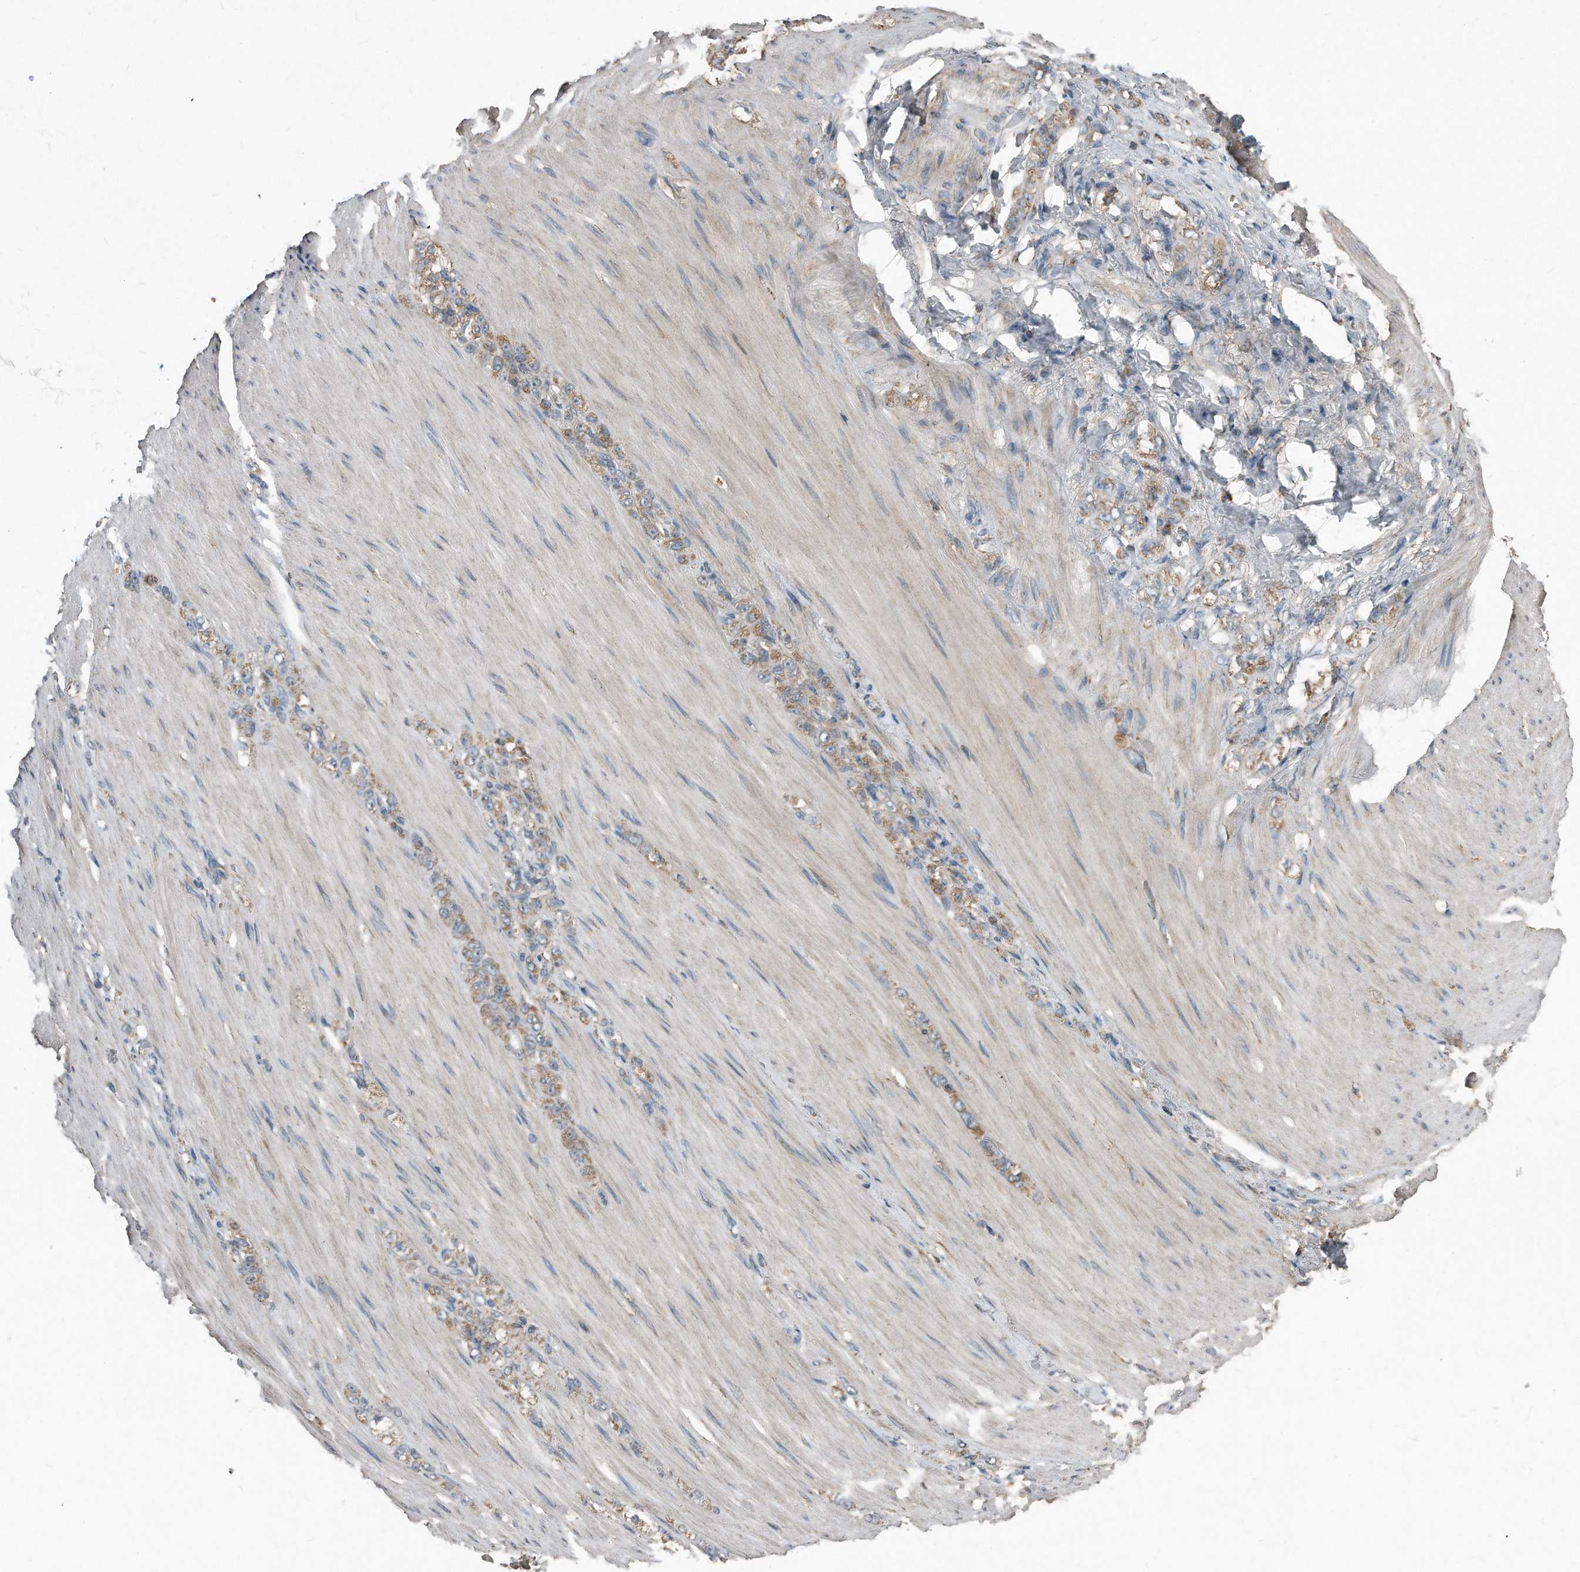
{"staining": {"intensity": "weak", "quantity": ">75%", "location": "cytoplasmic/membranous"}, "tissue": "stomach cancer", "cell_type": "Tumor cells", "image_type": "cancer", "snomed": [{"axis": "morphology", "description": "Normal tissue, NOS"}, {"axis": "morphology", "description": "Adenocarcinoma, NOS"}, {"axis": "topography", "description": "Stomach"}], "caption": "Stomach cancer (adenocarcinoma) stained for a protein reveals weak cytoplasmic/membranous positivity in tumor cells.", "gene": "SDHA", "patient": {"sex": "male", "age": 82}}